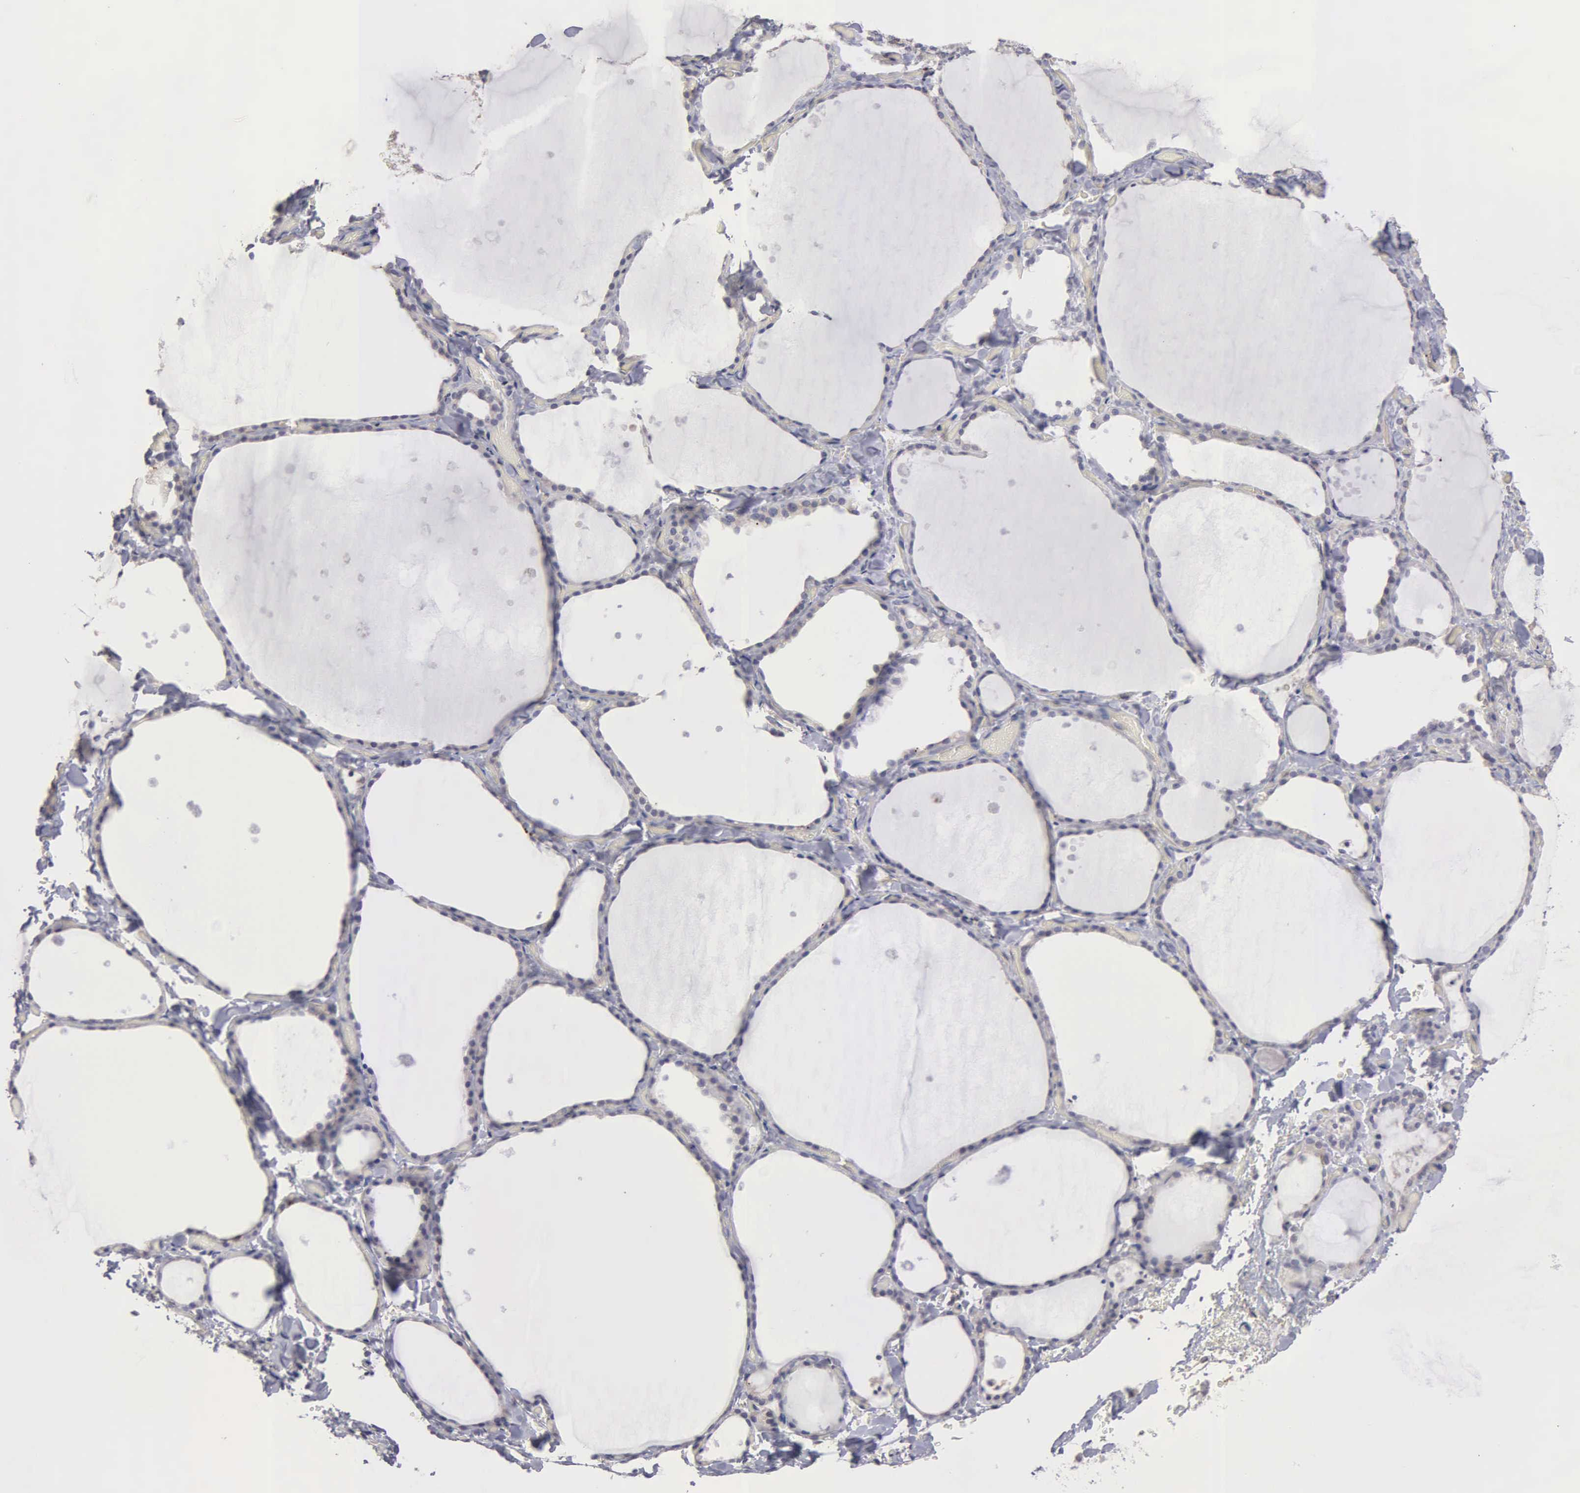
{"staining": {"intensity": "negative", "quantity": "none", "location": "none"}, "tissue": "thyroid gland", "cell_type": "Glandular cells", "image_type": "normal", "snomed": [{"axis": "morphology", "description": "Normal tissue, NOS"}, {"axis": "topography", "description": "Thyroid gland"}], "caption": "Glandular cells show no significant expression in benign thyroid gland.", "gene": "LIN52", "patient": {"sex": "male", "age": 34}}